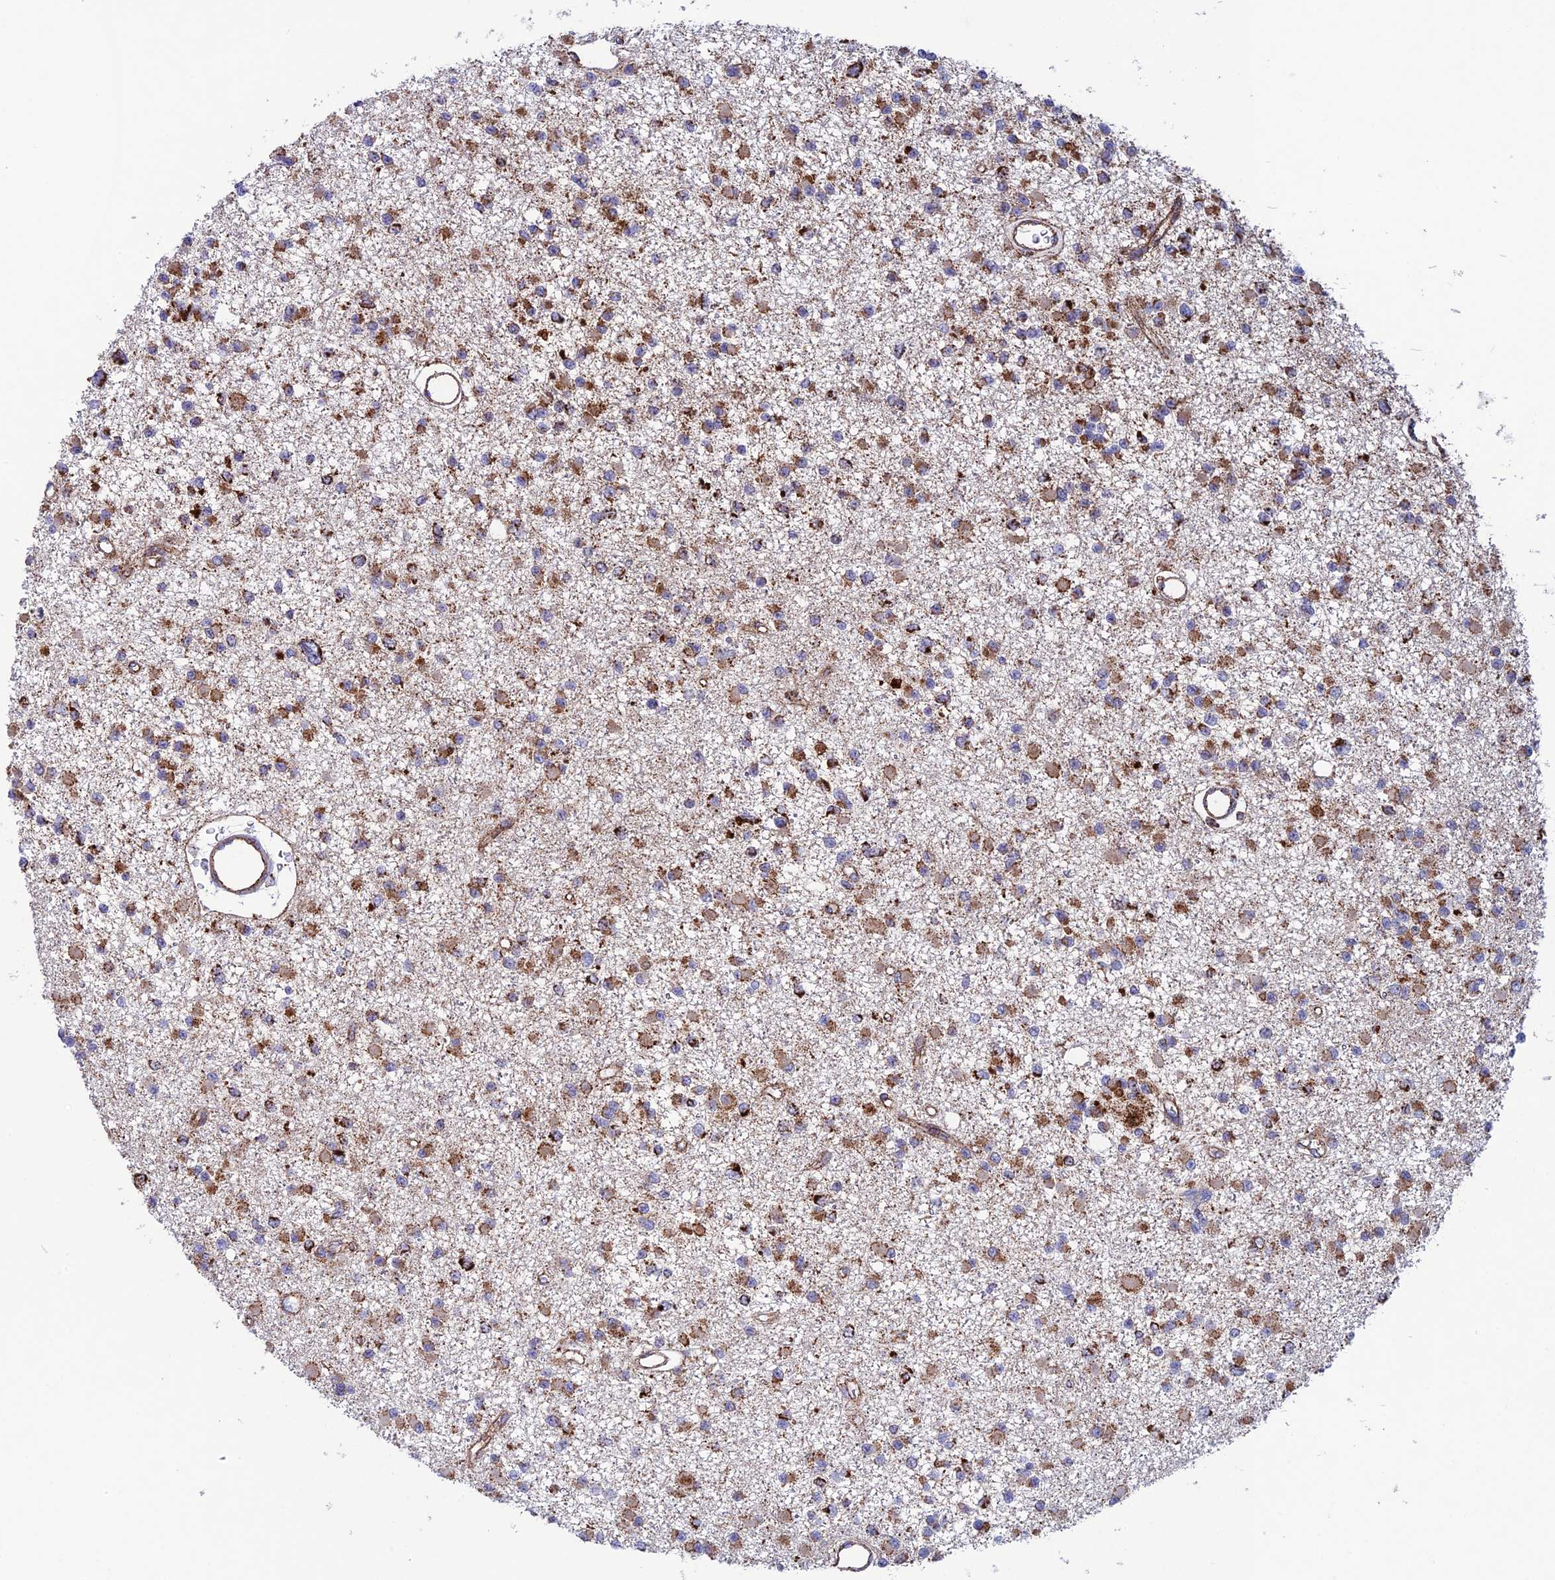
{"staining": {"intensity": "moderate", "quantity": ">75%", "location": "cytoplasmic/membranous"}, "tissue": "glioma", "cell_type": "Tumor cells", "image_type": "cancer", "snomed": [{"axis": "morphology", "description": "Glioma, malignant, Low grade"}, {"axis": "topography", "description": "Brain"}], "caption": "An IHC histopathology image of neoplastic tissue is shown. Protein staining in brown highlights moderate cytoplasmic/membranous positivity in glioma within tumor cells.", "gene": "MRPS18B", "patient": {"sex": "female", "age": 22}}